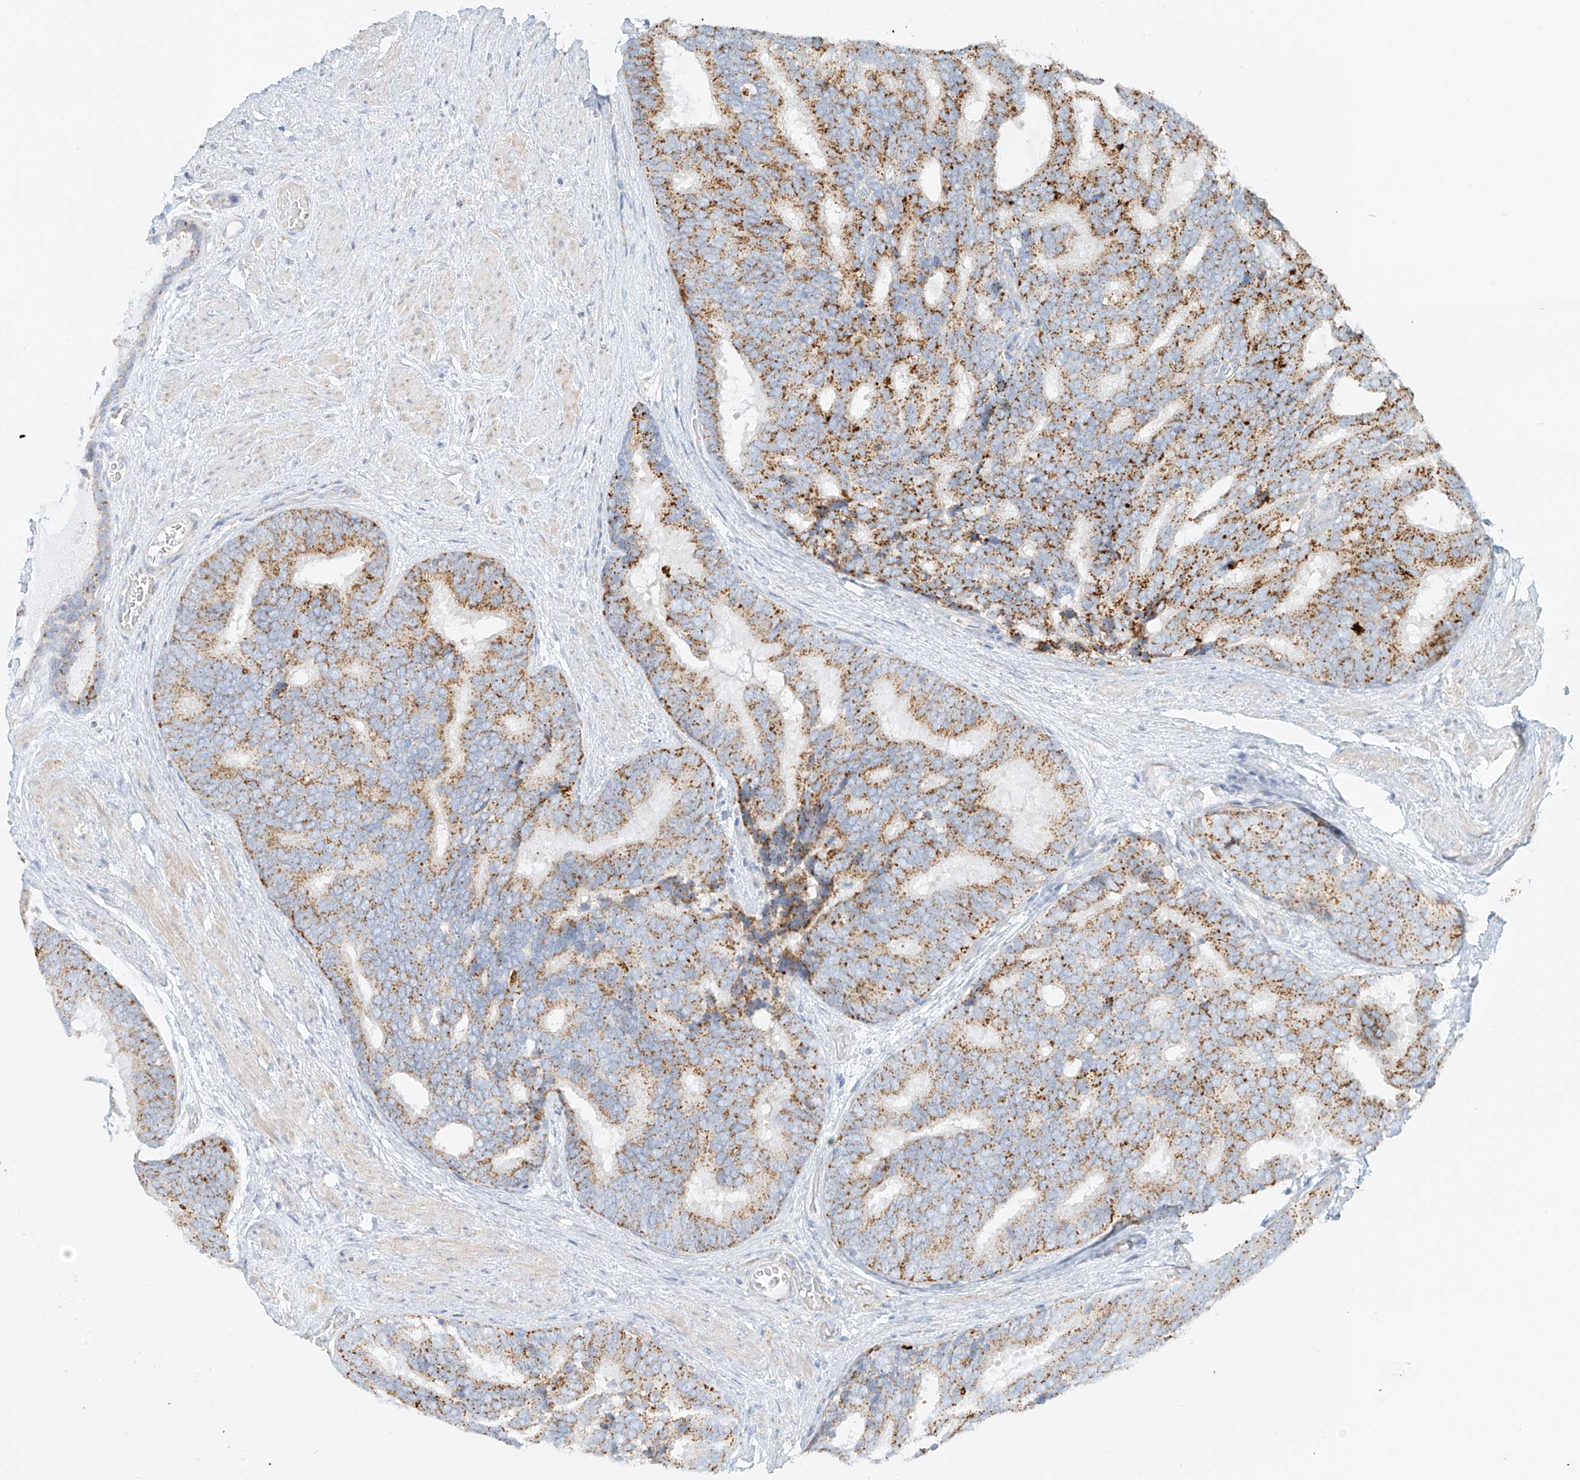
{"staining": {"intensity": "moderate", "quantity": ">75%", "location": "cytoplasmic/membranous"}, "tissue": "prostate cancer", "cell_type": "Tumor cells", "image_type": "cancer", "snomed": [{"axis": "morphology", "description": "Adenocarcinoma, Low grade"}, {"axis": "topography", "description": "Prostate"}], "caption": "DAB (3,3'-diaminobenzidine) immunohistochemical staining of human prostate low-grade adenocarcinoma exhibits moderate cytoplasmic/membranous protein expression in about >75% of tumor cells. Using DAB (3,3'-diaminobenzidine) (brown) and hematoxylin (blue) stains, captured at high magnification using brightfield microscopy.", "gene": "SLC35F6", "patient": {"sex": "male", "age": 71}}